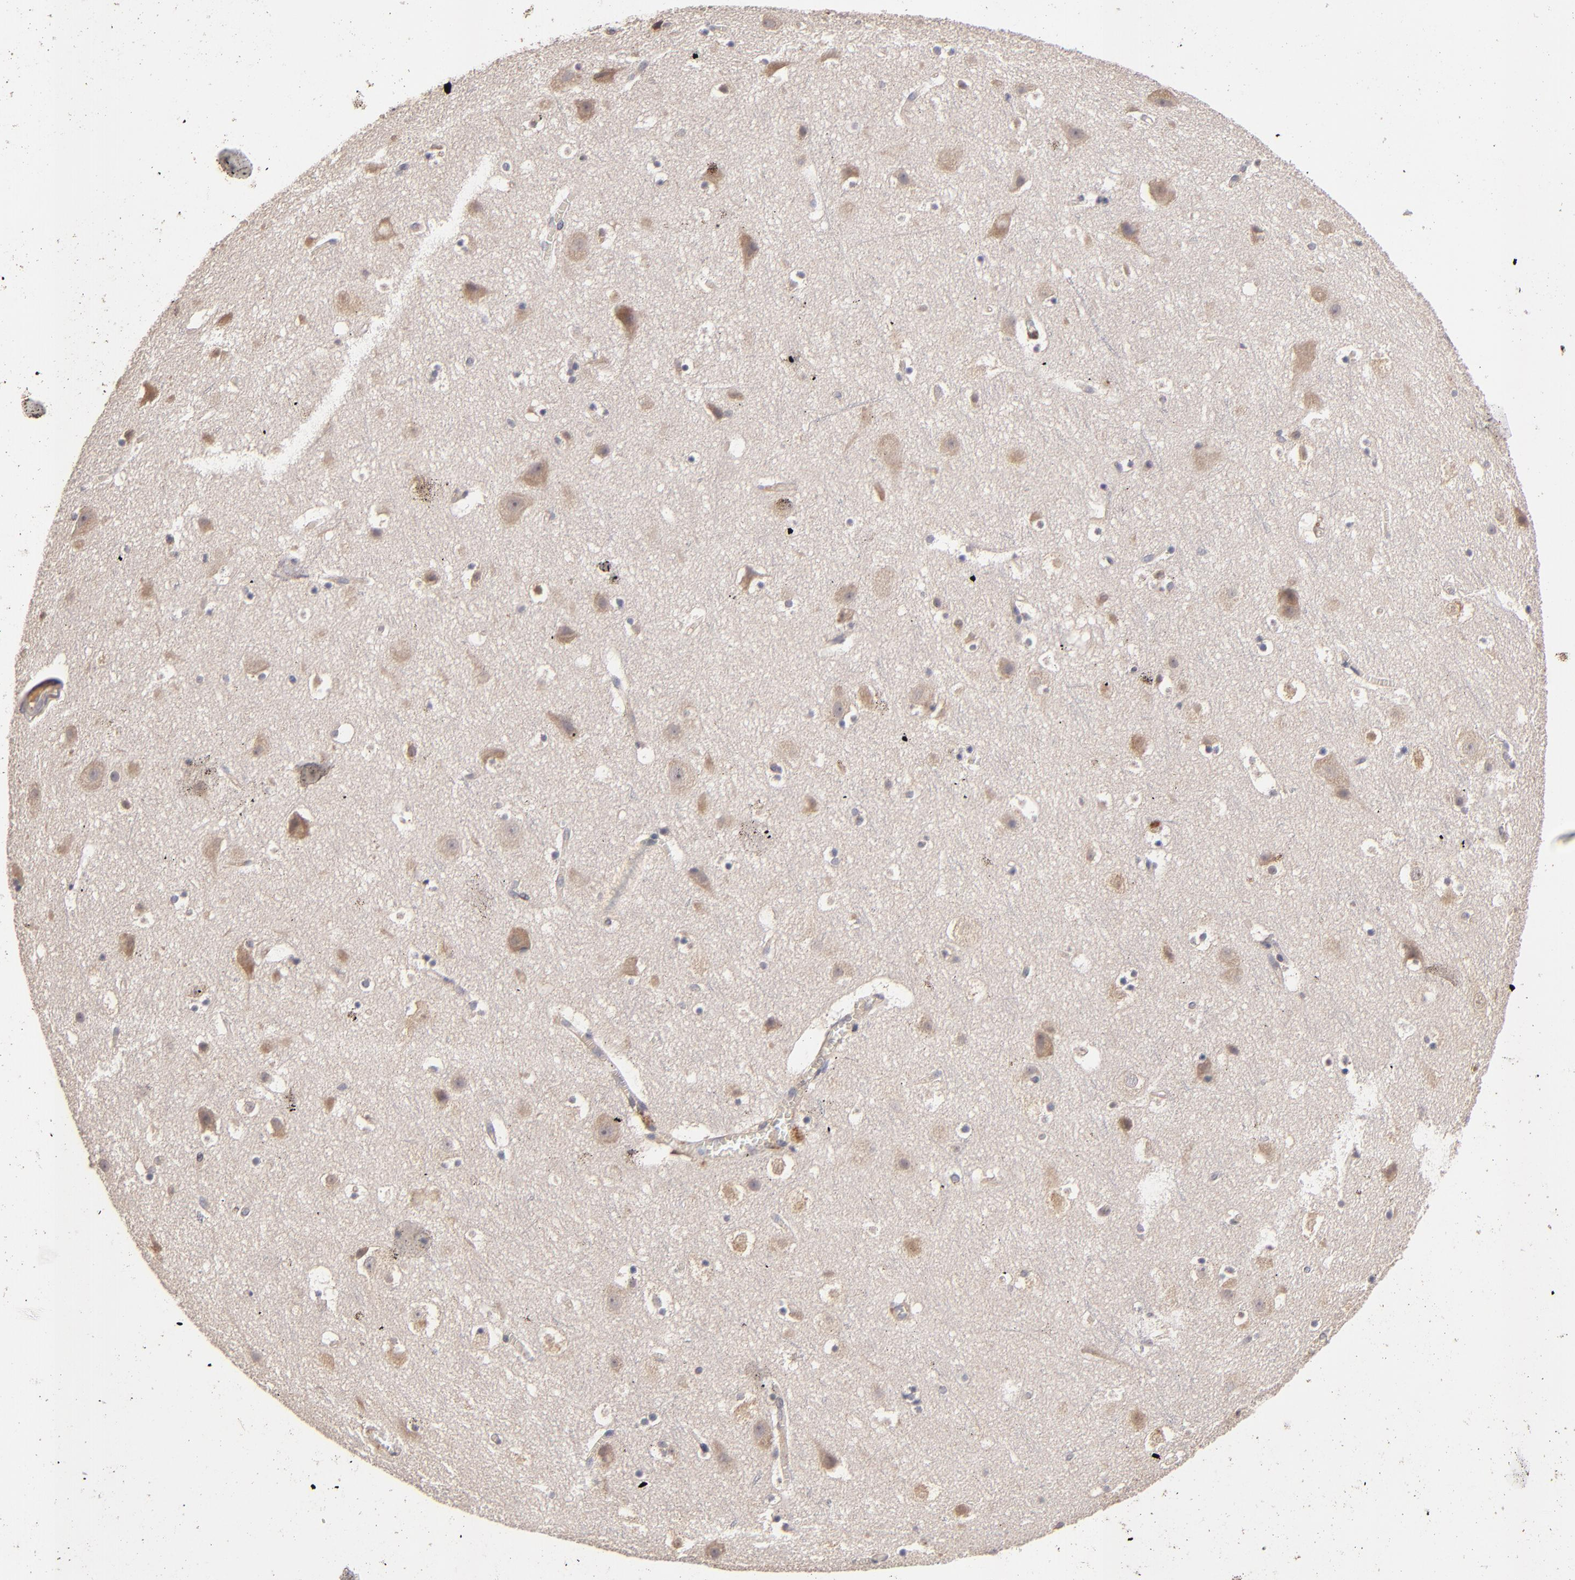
{"staining": {"intensity": "weak", "quantity": ">75%", "location": "cytoplasmic/membranous"}, "tissue": "cerebral cortex", "cell_type": "Endothelial cells", "image_type": "normal", "snomed": [{"axis": "morphology", "description": "Normal tissue, NOS"}, {"axis": "topography", "description": "Cerebral cortex"}], "caption": "Weak cytoplasmic/membranous staining is present in approximately >75% of endothelial cells in normal cerebral cortex.", "gene": "UPF3B", "patient": {"sex": "male", "age": 45}}